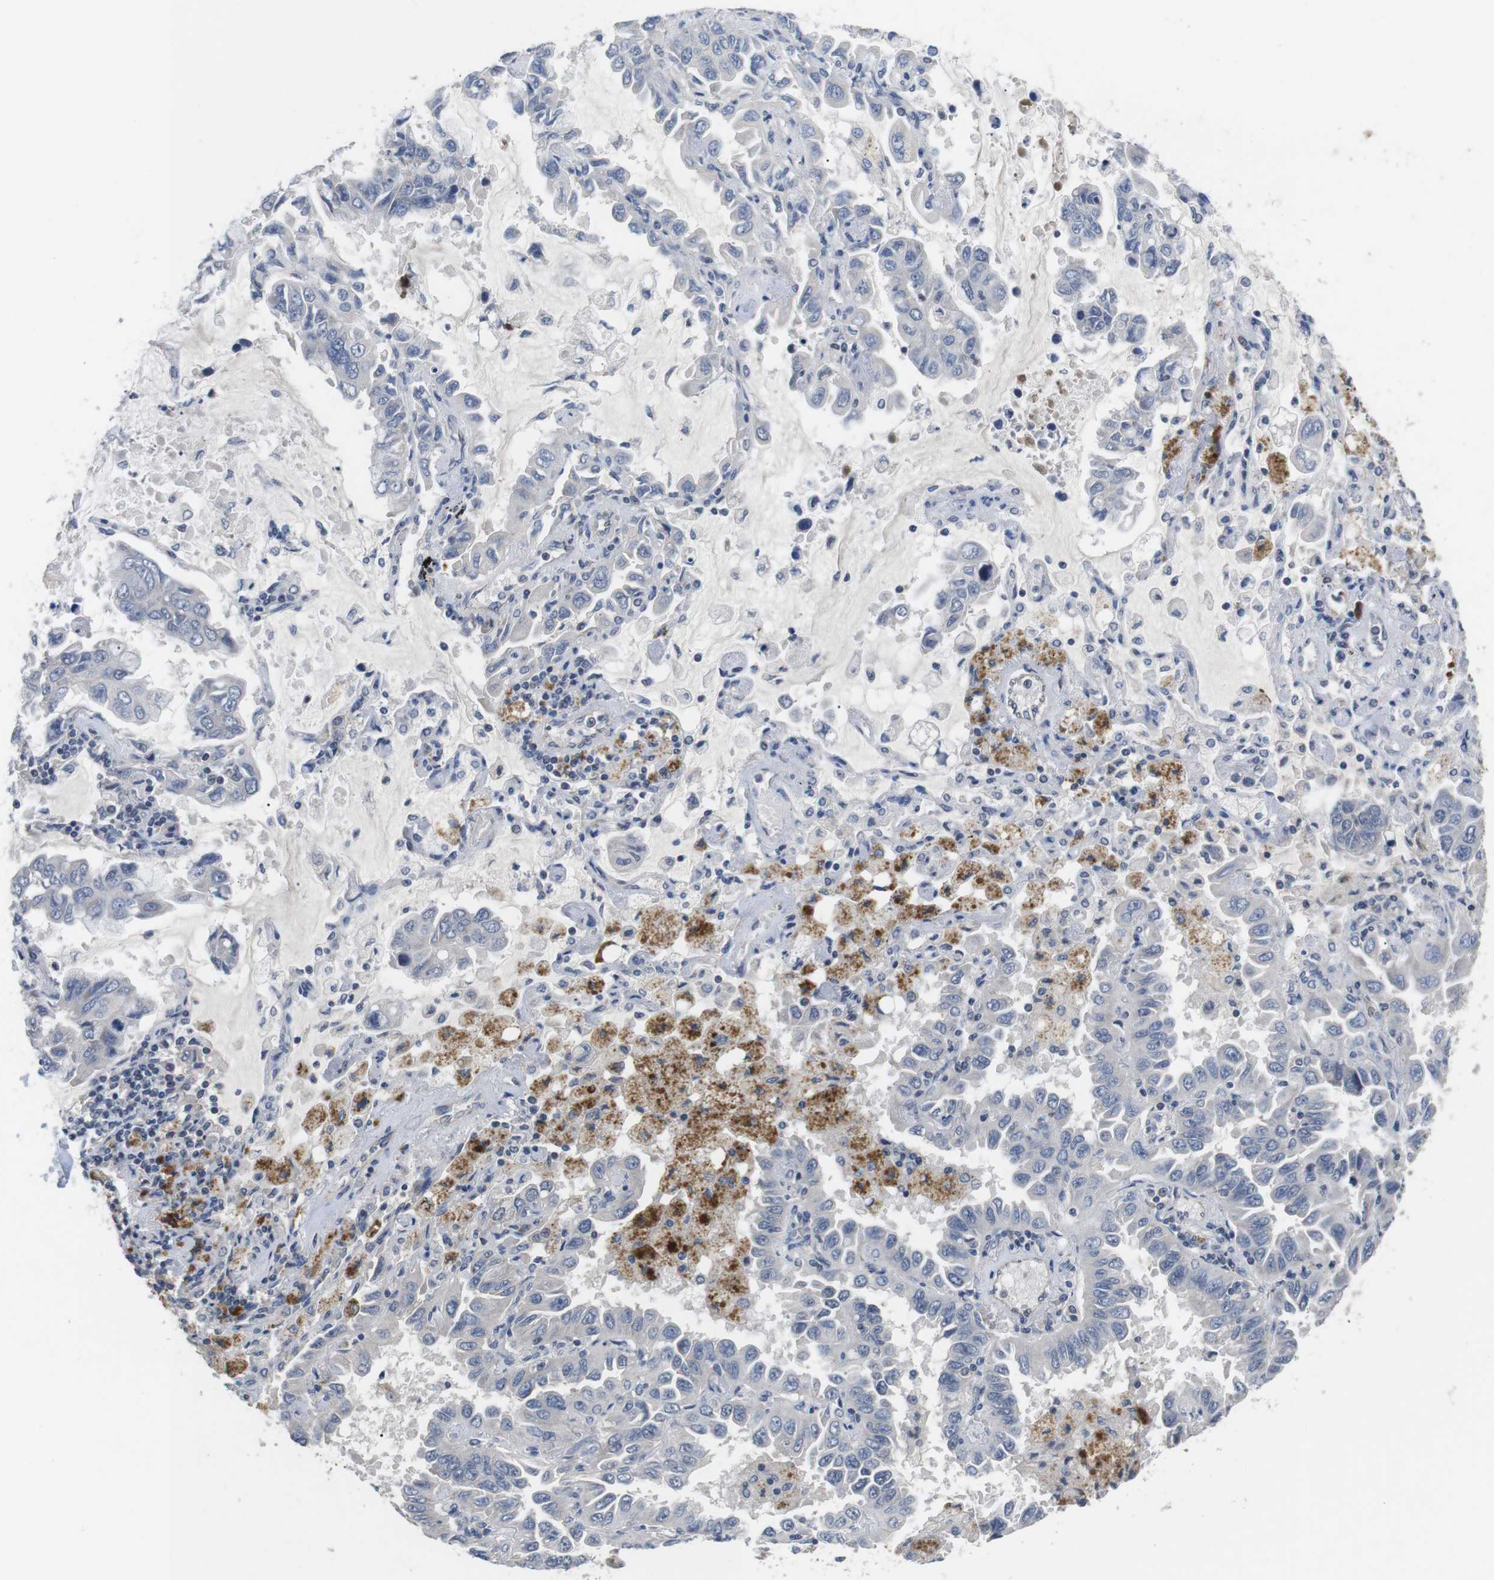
{"staining": {"intensity": "negative", "quantity": "none", "location": "none"}, "tissue": "lung cancer", "cell_type": "Tumor cells", "image_type": "cancer", "snomed": [{"axis": "morphology", "description": "Adenocarcinoma, NOS"}, {"axis": "topography", "description": "Lung"}], "caption": "This is an IHC photomicrograph of human lung cancer (adenocarcinoma). There is no positivity in tumor cells.", "gene": "NECTIN1", "patient": {"sex": "male", "age": 64}}